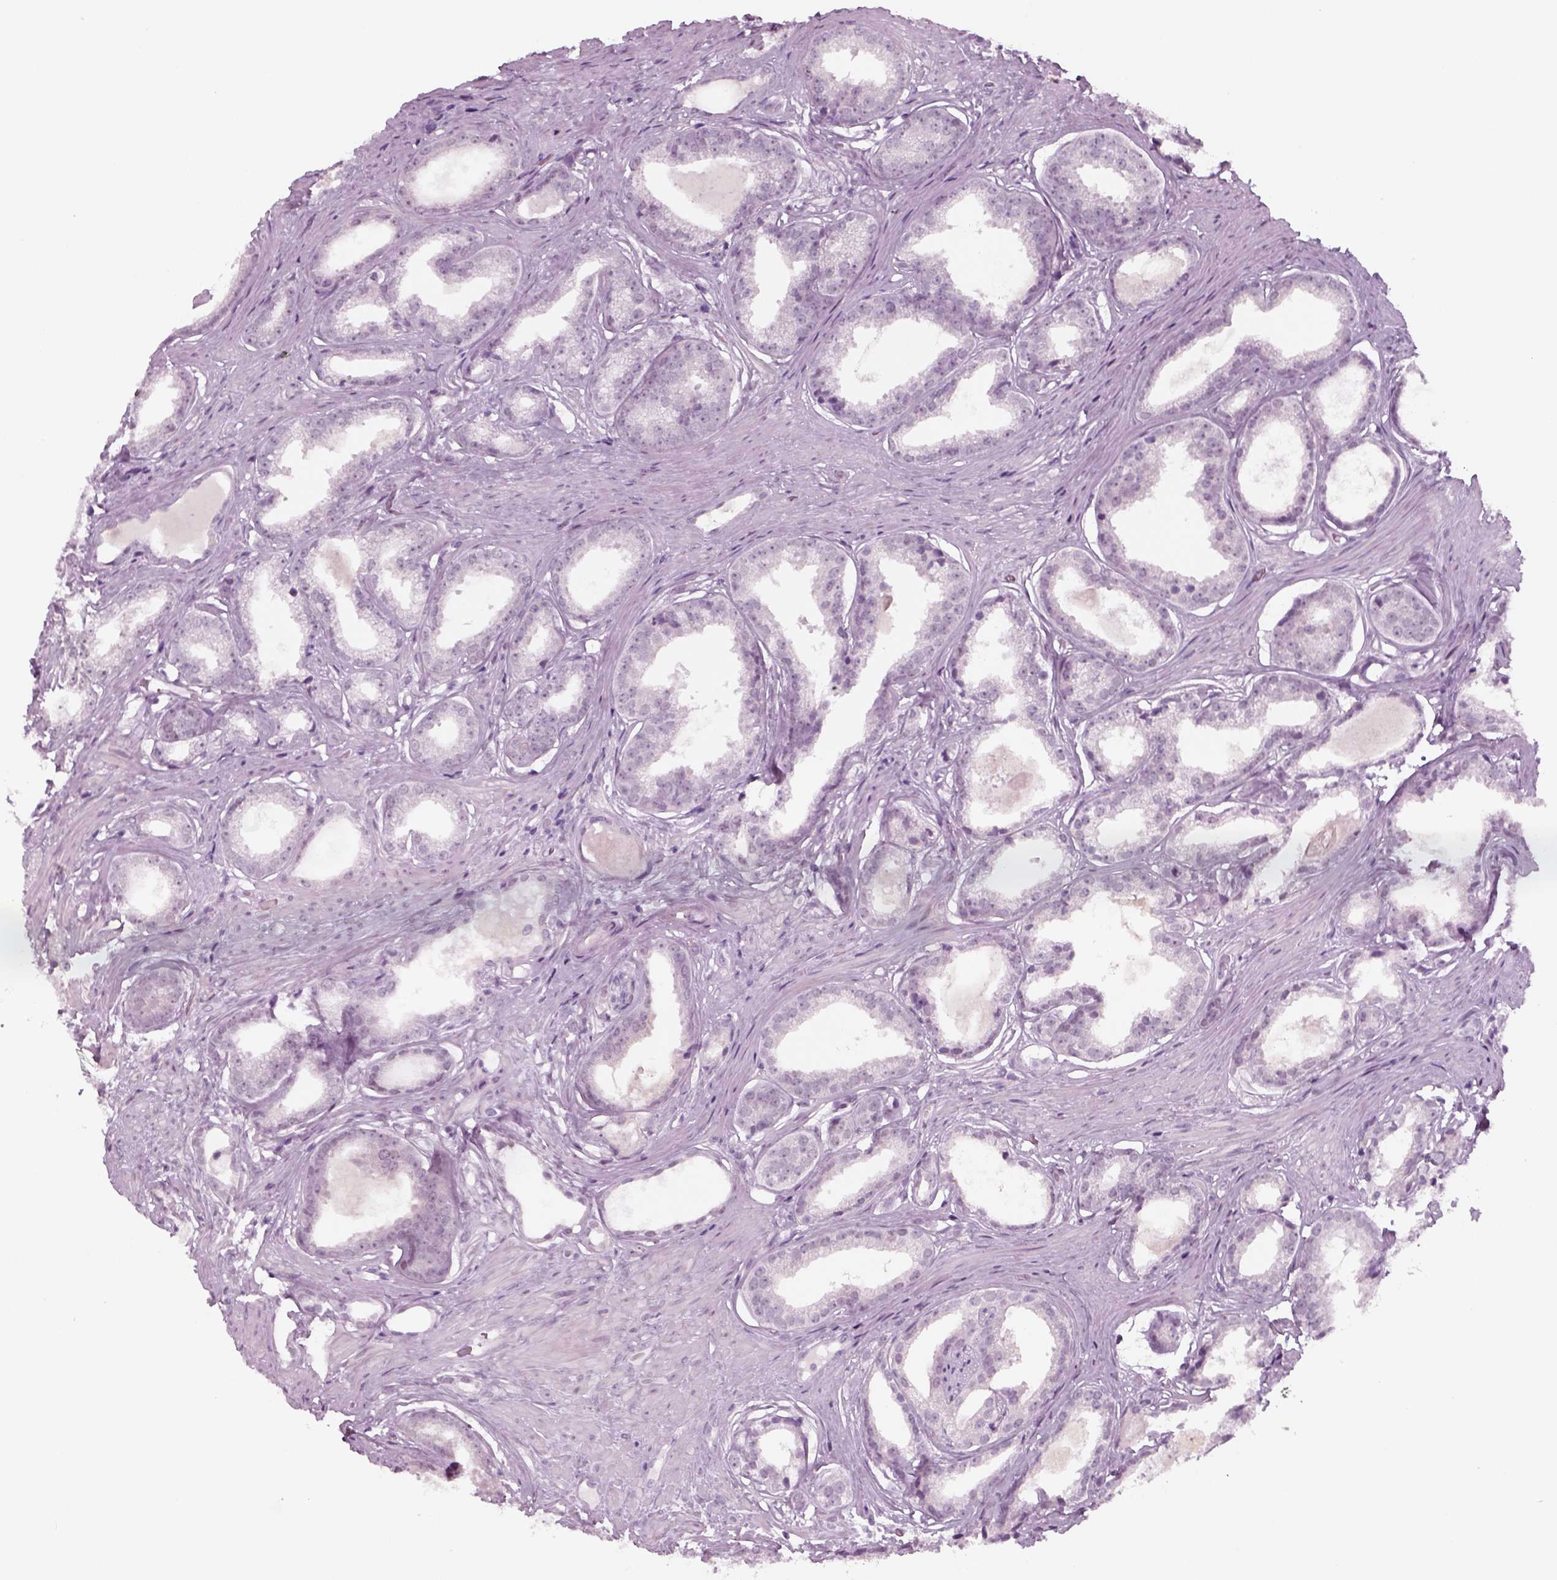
{"staining": {"intensity": "negative", "quantity": "none", "location": "none"}, "tissue": "prostate cancer", "cell_type": "Tumor cells", "image_type": "cancer", "snomed": [{"axis": "morphology", "description": "Adenocarcinoma, Low grade"}, {"axis": "topography", "description": "Prostate"}], "caption": "Prostate cancer (adenocarcinoma (low-grade)) was stained to show a protein in brown. There is no significant positivity in tumor cells.", "gene": "KRT75", "patient": {"sex": "male", "age": 65}}